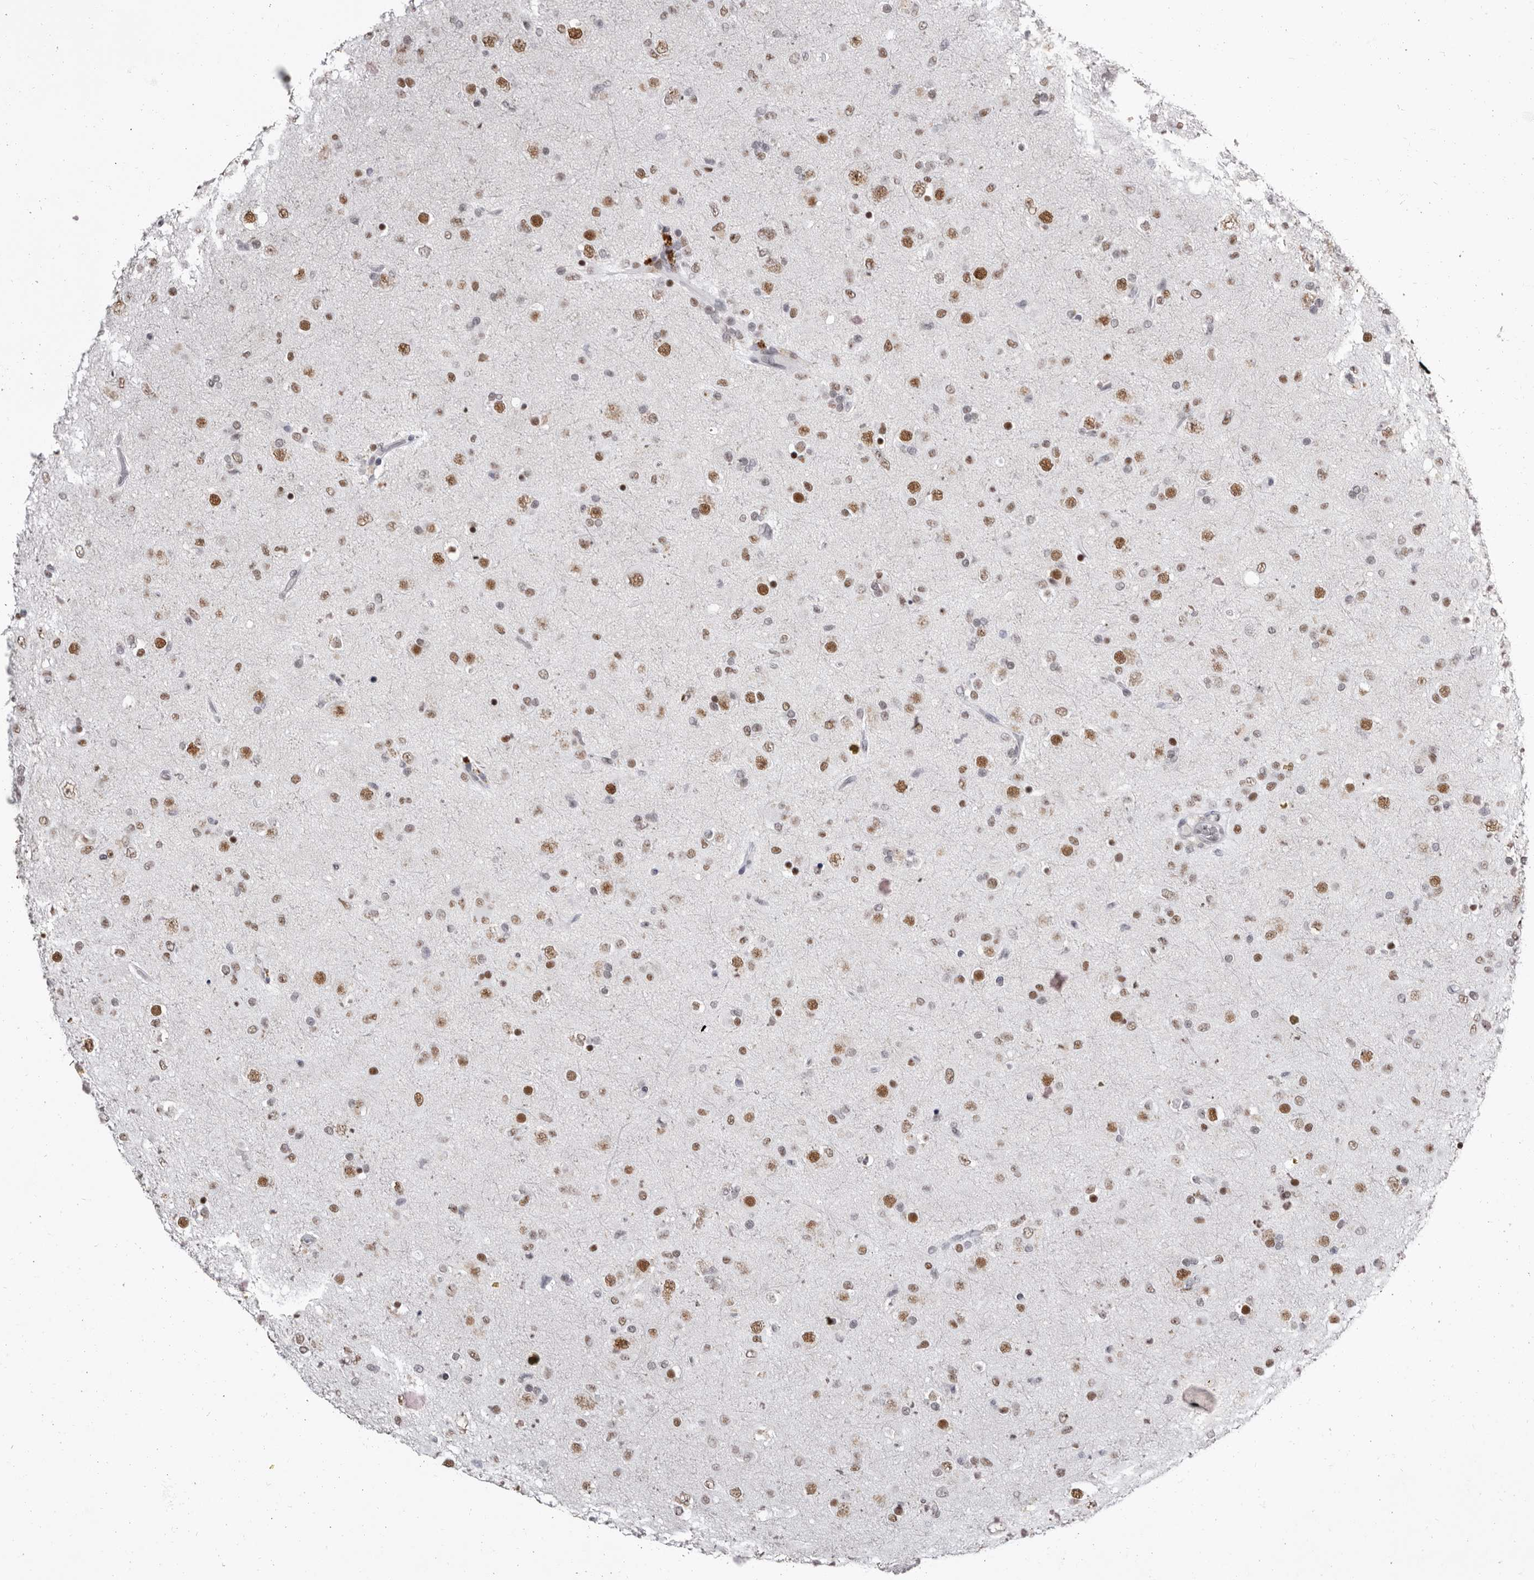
{"staining": {"intensity": "moderate", "quantity": "25%-75%", "location": "nuclear"}, "tissue": "glioma", "cell_type": "Tumor cells", "image_type": "cancer", "snomed": [{"axis": "morphology", "description": "Glioma, malignant, Low grade"}, {"axis": "topography", "description": "Brain"}], "caption": "The immunohistochemical stain labels moderate nuclear positivity in tumor cells of glioma tissue. (DAB = brown stain, brightfield microscopy at high magnification).", "gene": "ZNF326", "patient": {"sex": "male", "age": 65}}